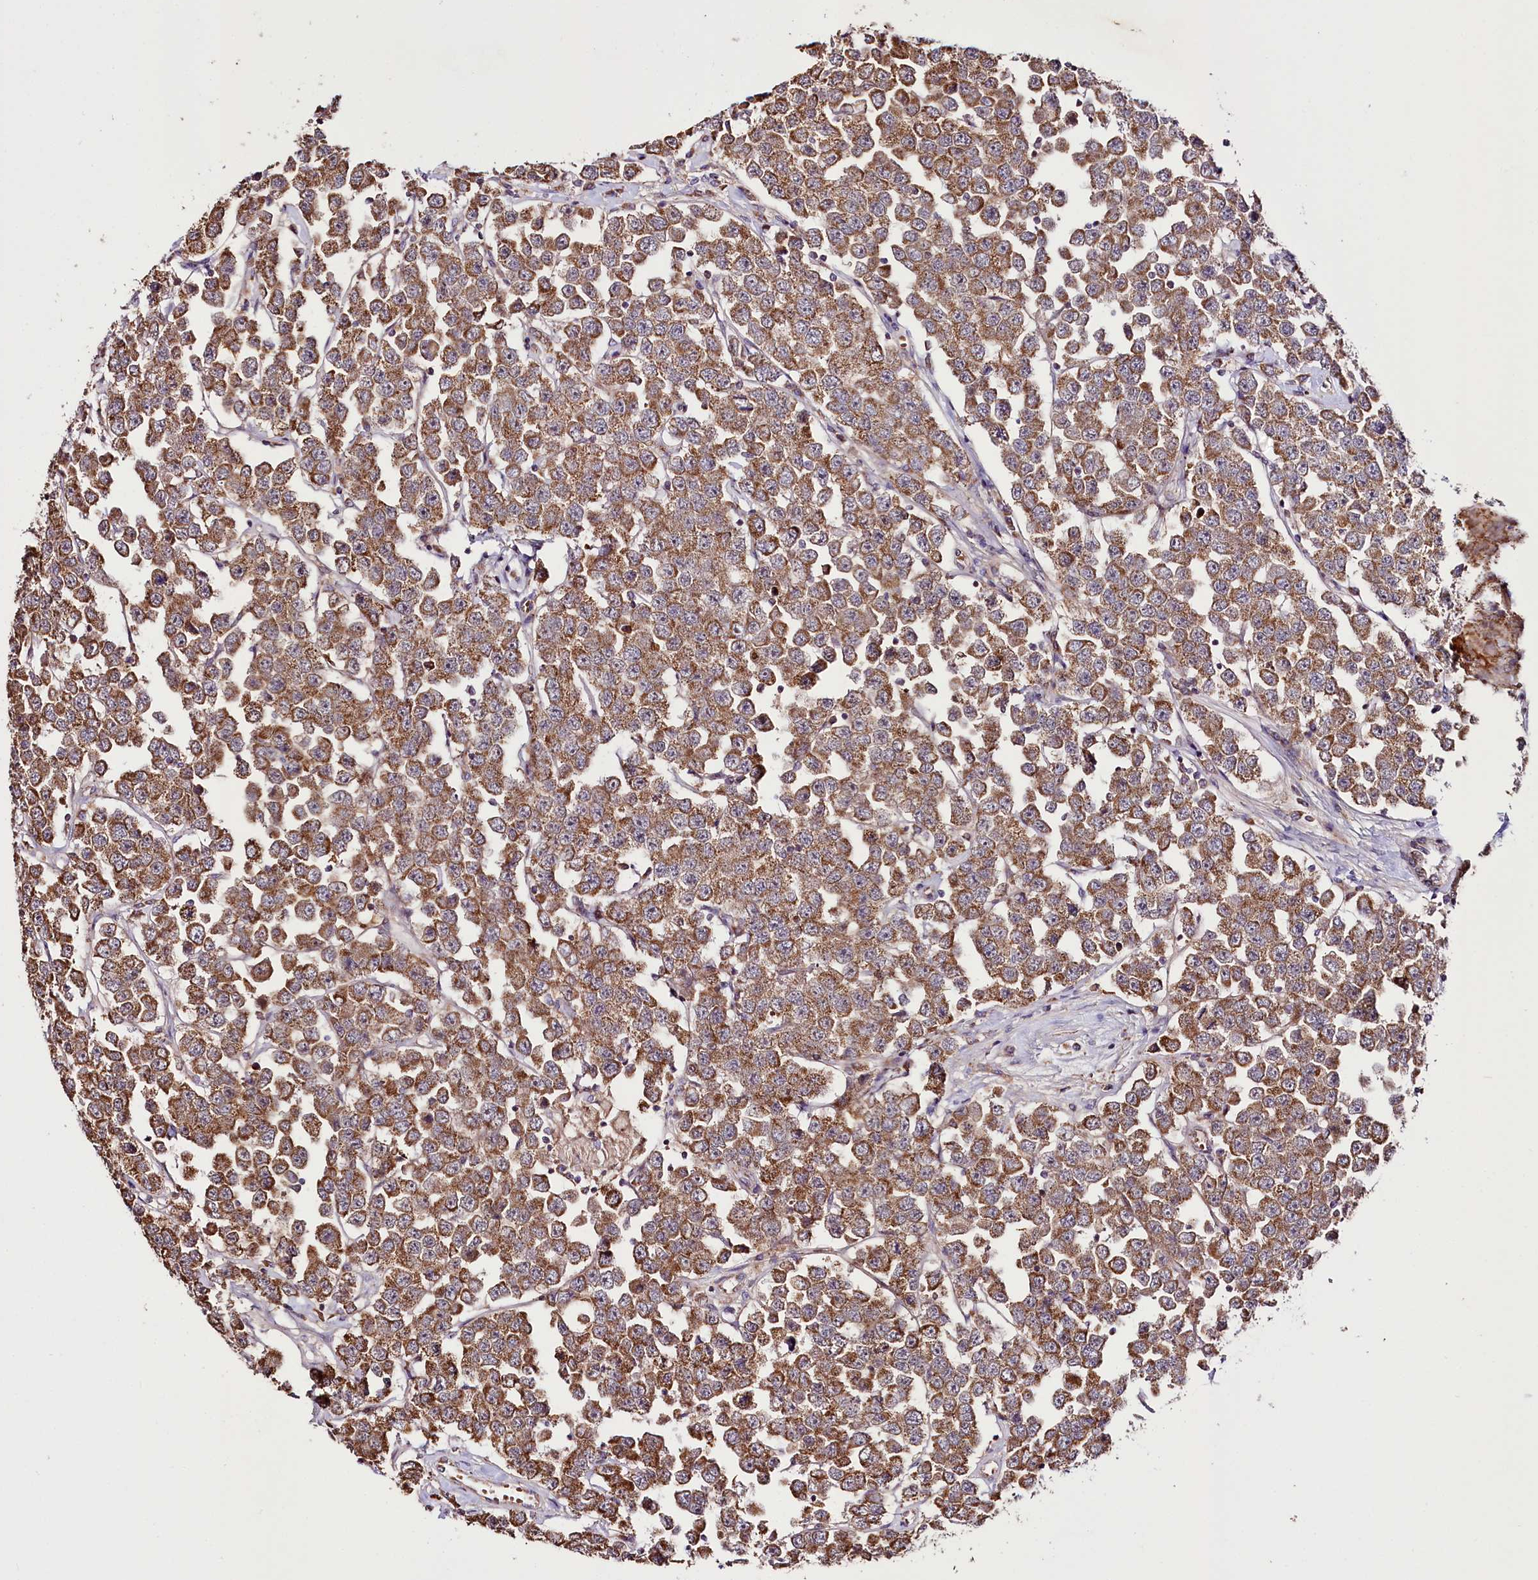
{"staining": {"intensity": "moderate", "quantity": ">75%", "location": "cytoplasmic/membranous"}, "tissue": "testis cancer", "cell_type": "Tumor cells", "image_type": "cancer", "snomed": [{"axis": "morphology", "description": "Seminoma, NOS"}, {"axis": "topography", "description": "Testis"}], "caption": "The micrograph shows a brown stain indicating the presence of a protein in the cytoplasmic/membranous of tumor cells in testis cancer (seminoma).", "gene": "ST7", "patient": {"sex": "male", "age": 28}}